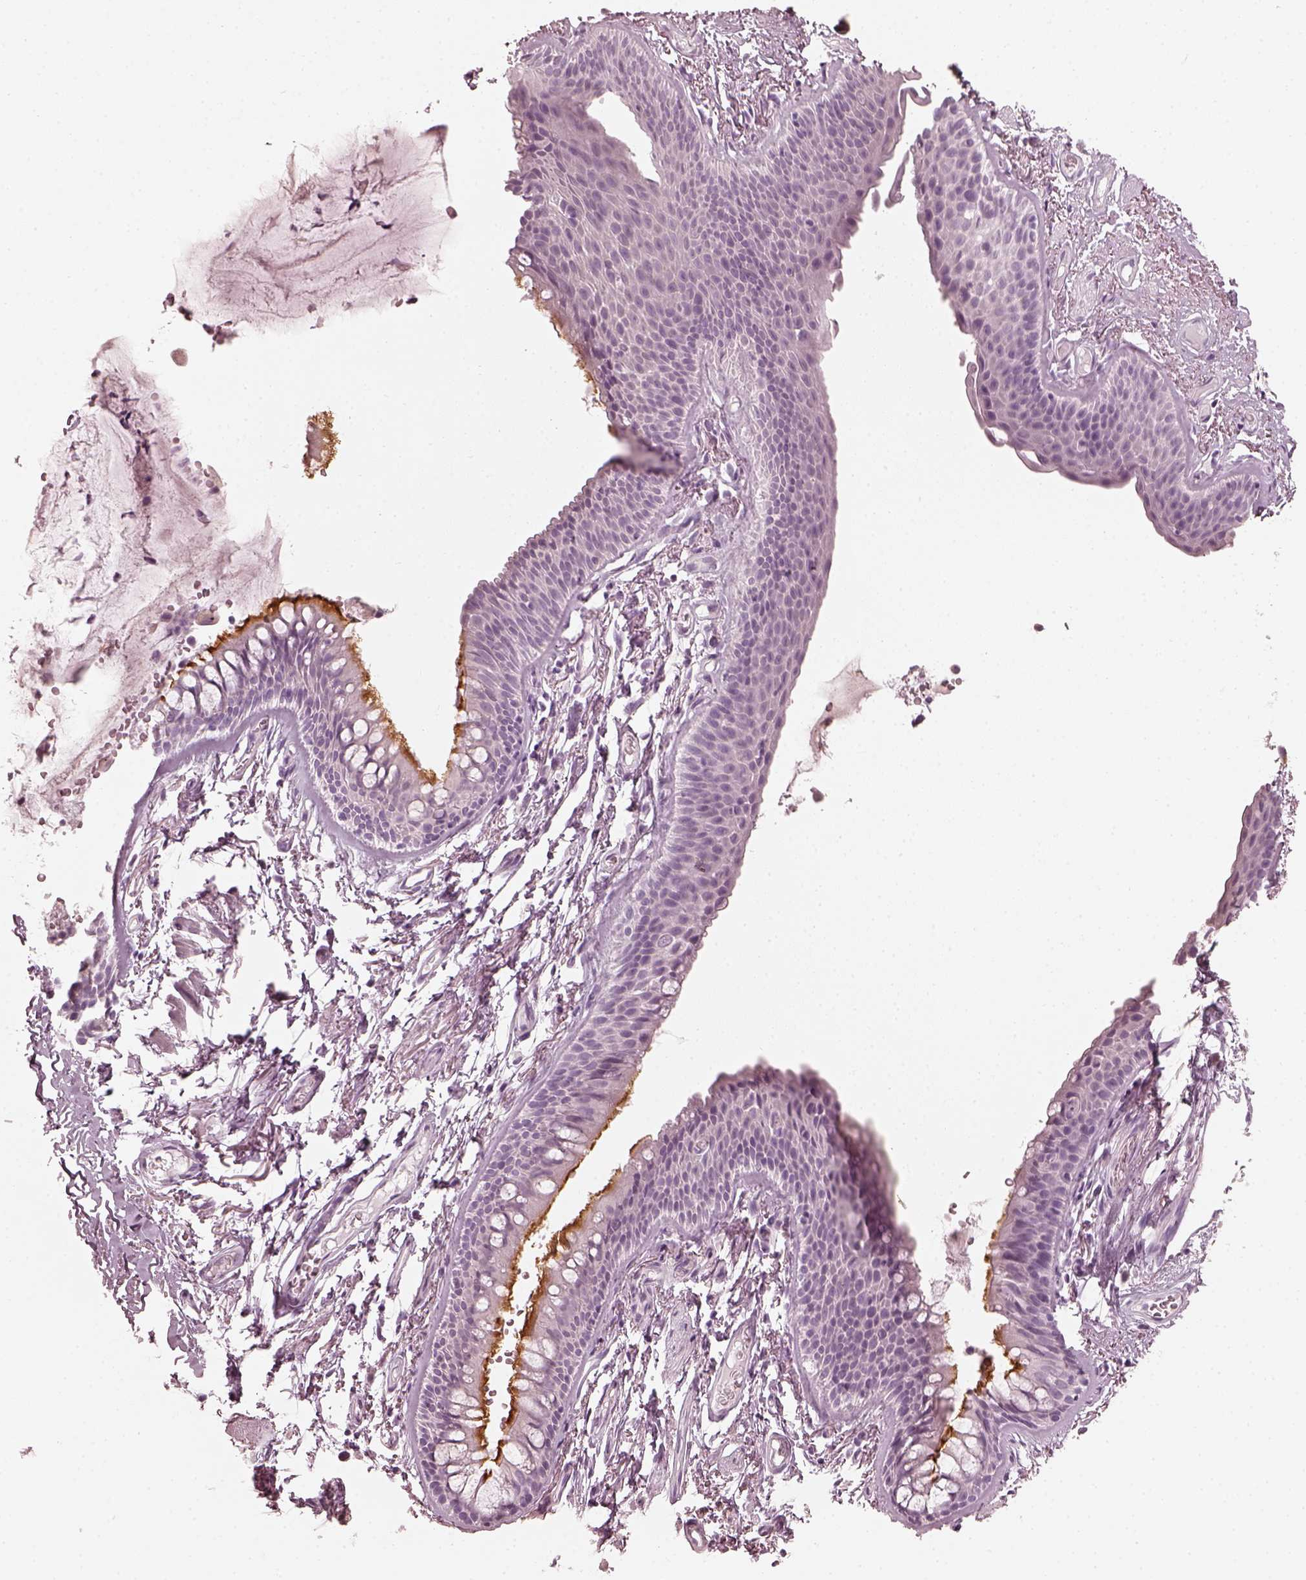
{"staining": {"intensity": "negative", "quantity": "none", "location": "none"}, "tissue": "soft tissue", "cell_type": "Chondrocytes", "image_type": "normal", "snomed": [{"axis": "morphology", "description": "Normal tissue, NOS"}, {"axis": "topography", "description": "Cartilage tissue"}, {"axis": "topography", "description": "Bronchus"}], "caption": "An immunohistochemistry micrograph of unremarkable soft tissue is shown. There is no staining in chondrocytes of soft tissue. (DAB immunohistochemistry with hematoxylin counter stain).", "gene": "SAXO2", "patient": {"sex": "female", "age": 79}}